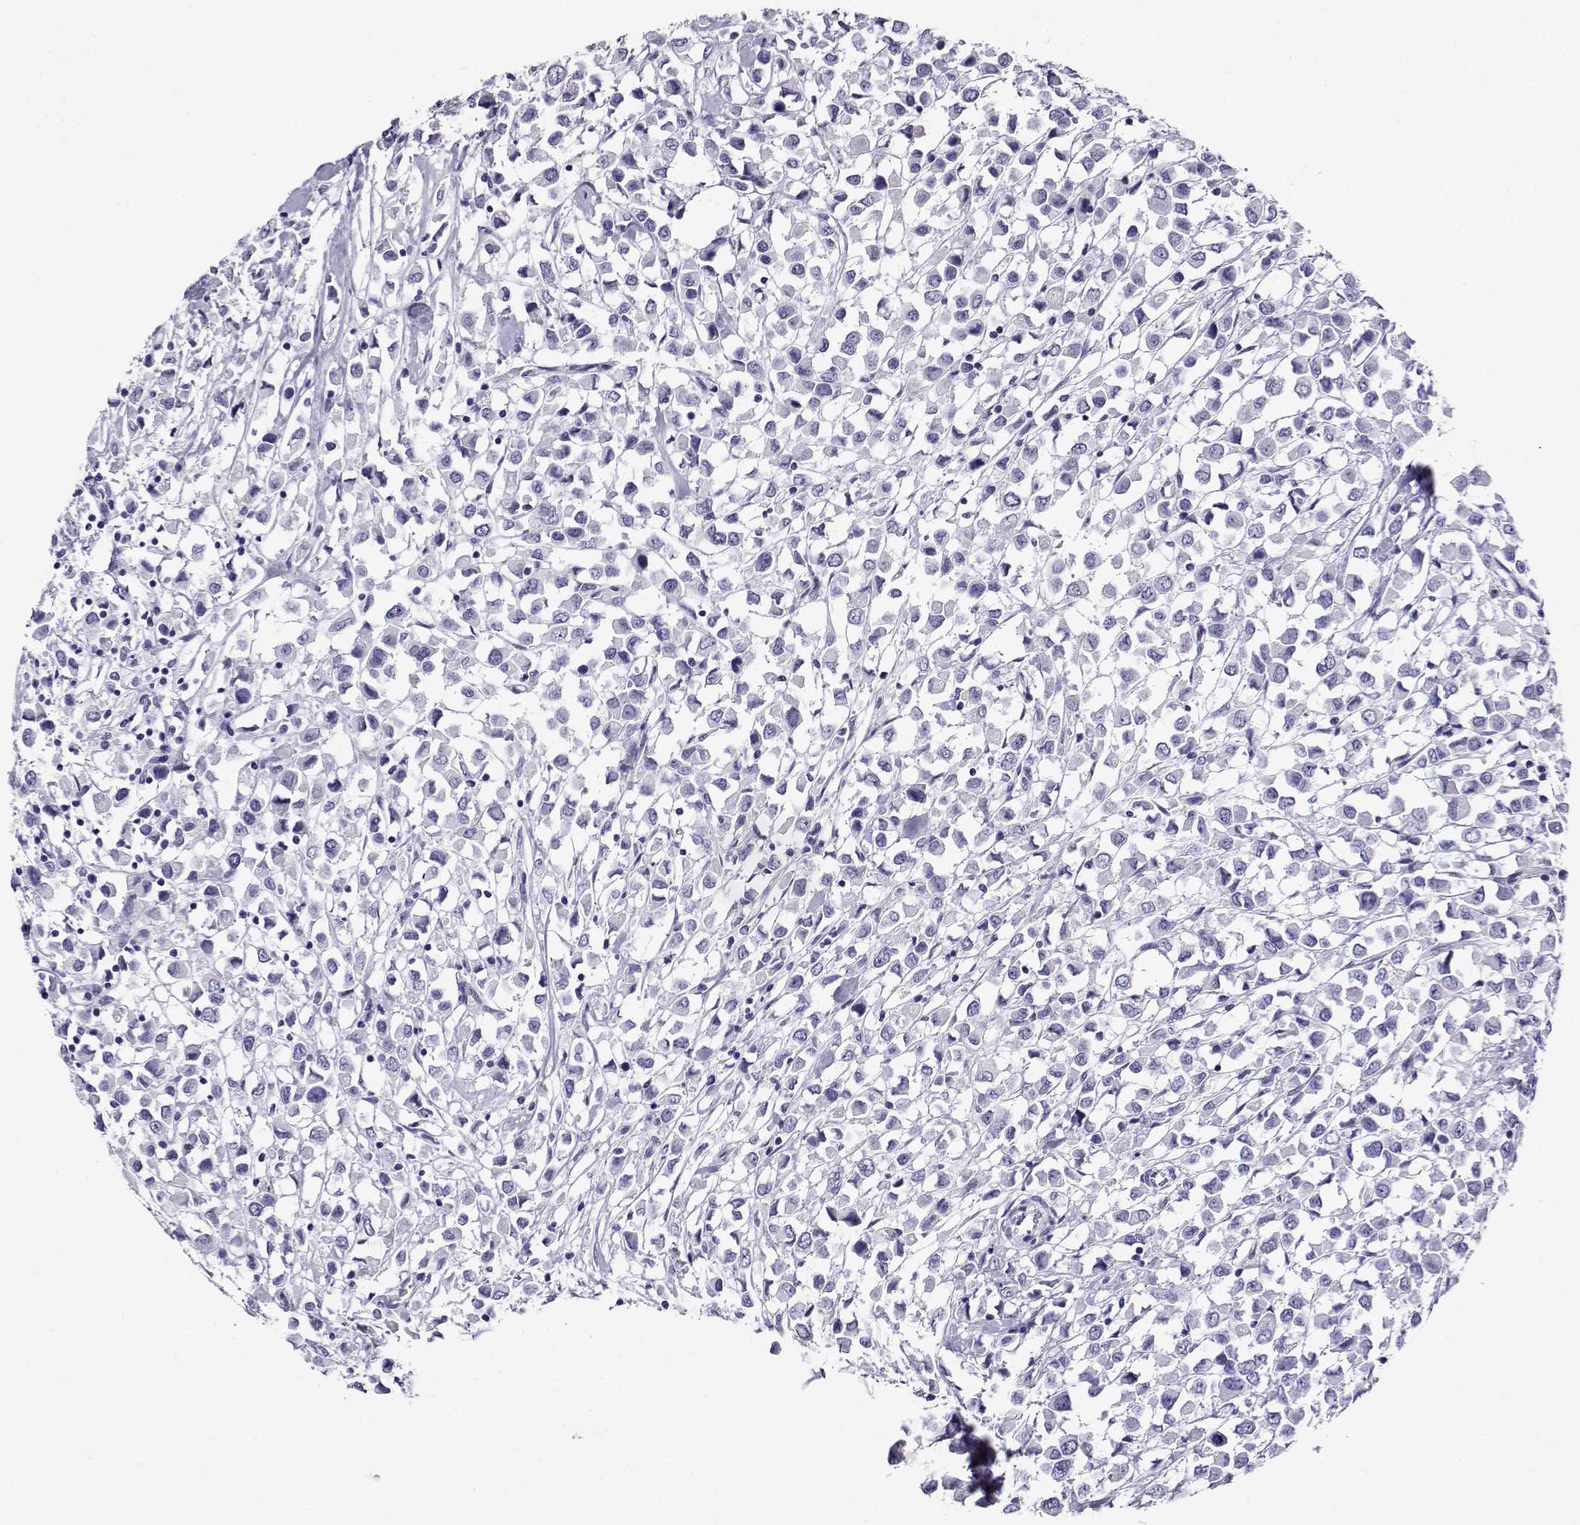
{"staining": {"intensity": "negative", "quantity": "none", "location": "none"}, "tissue": "breast cancer", "cell_type": "Tumor cells", "image_type": "cancer", "snomed": [{"axis": "morphology", "description": "Duct carcinoma"}, {"axis": "topography", "description": "Breast"}], "caption": "Immunohistochemistry (IHC) micrograph of neoplastic tissue: human breast intraductal carcinoma stained with DAB (3,3'-diaminobenzidine) demonstrates no significant protein positivity in tumor cells. The staining is performed using DAB (3,3'-diaminobenzidine) brown chromogen with nuclei counter-stained in using hematoxylin.", "gene": "RHOXF2", "patient": {"sex": "female", "age": 61}}